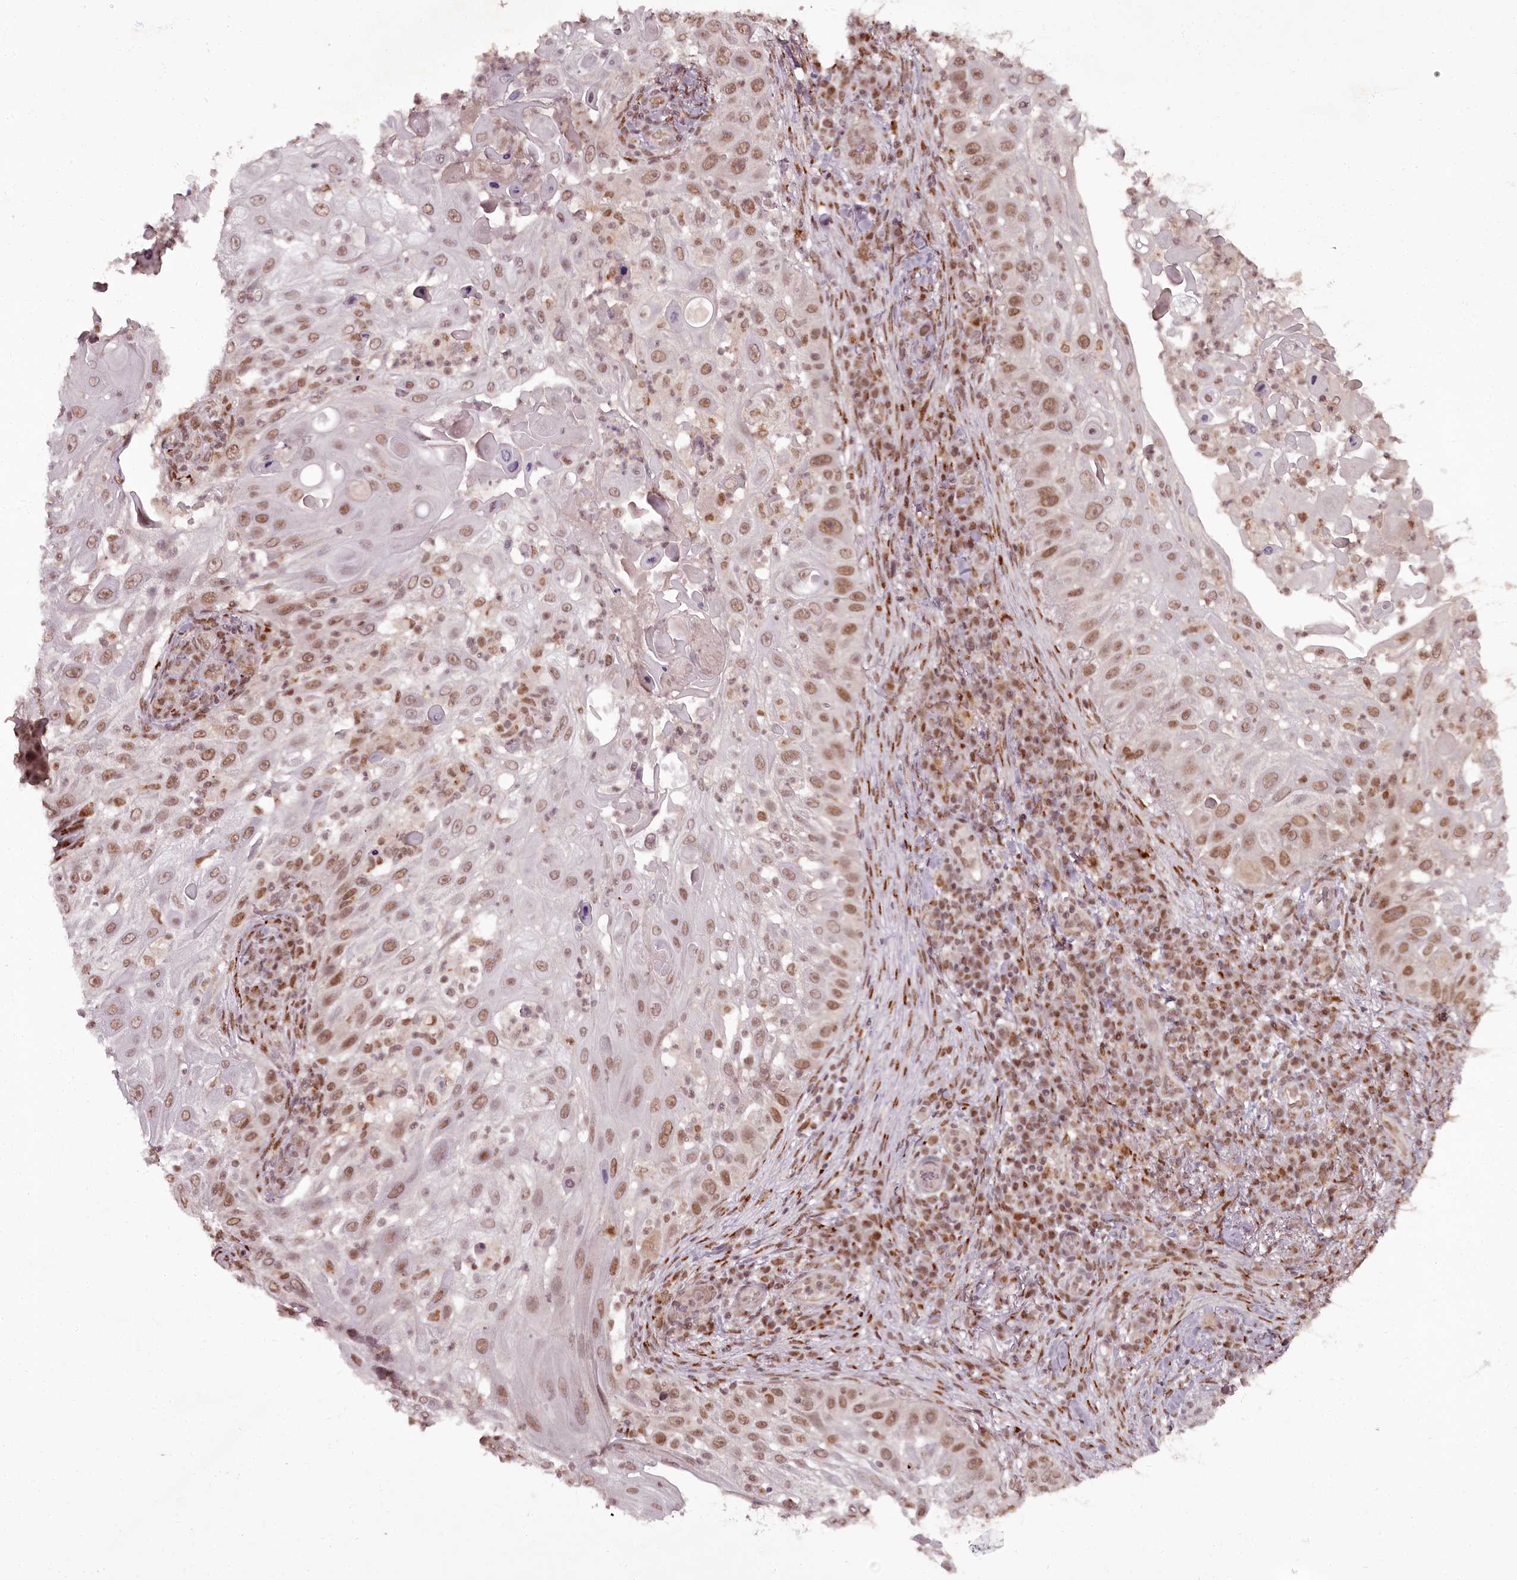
{"staining": {"intensity": "moderate", "quantity": ">75%", "location": "nuclear"}, "tissue": "skin cancer", "cell_type": "Tumor cells", "image_type": "cancer", "snomed": [{"axis": "morphology", "description": "Squamous cell carcinoma, NOS"}, {"axis": "topography", "description": "Skin"}], "caption": "DAB (3,3'-diaminobenzidine) immunohistochemical staining of human skin cancer demonstrates moderate nuclear protein positivity in approximately >75% of tumor cells.", "gene": "CEP83", "patient": {"sex": "female", "age": 44}}